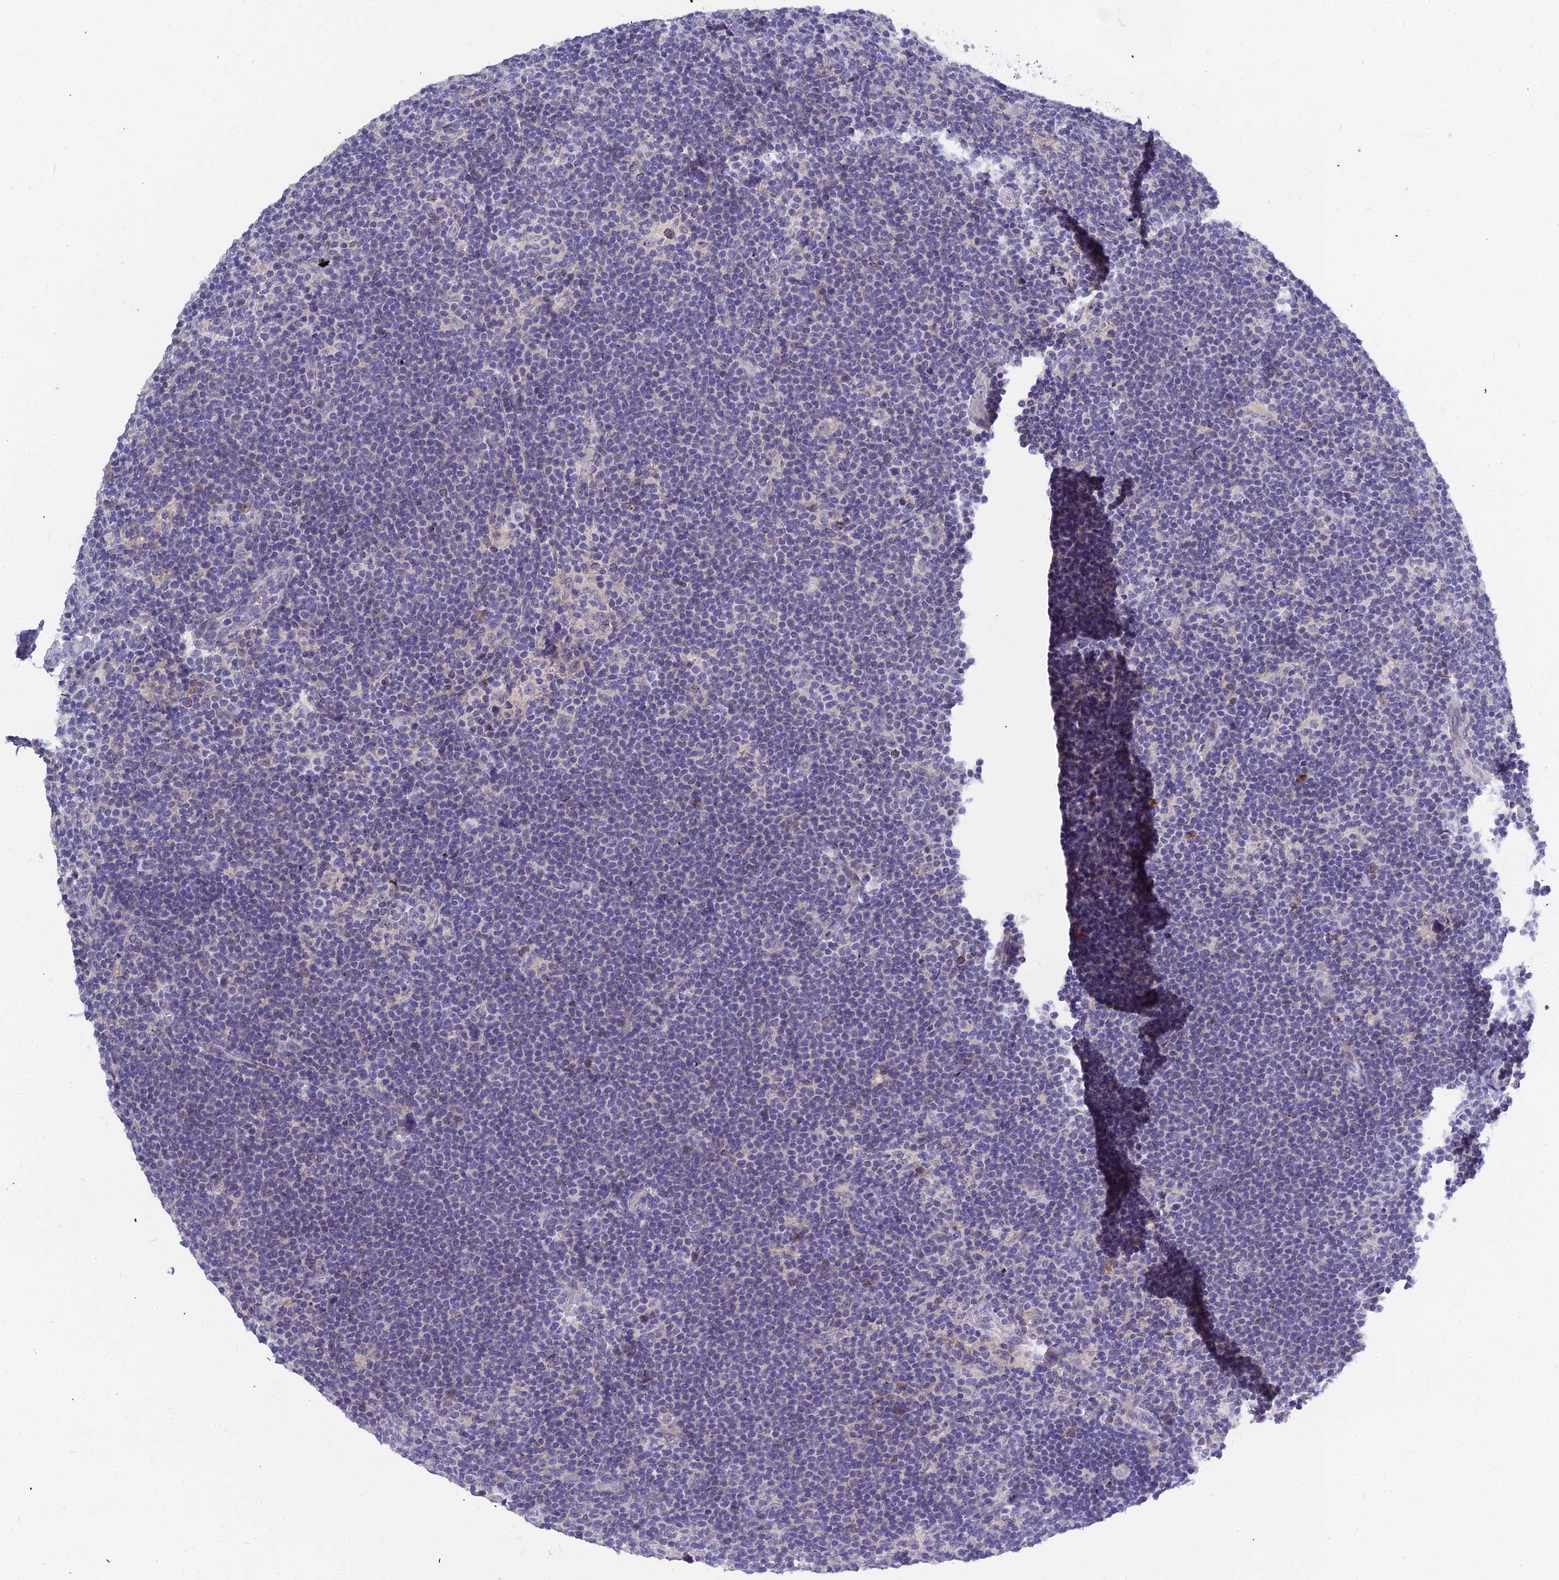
{"staining": {"intensity": "negative", "quantity": "none", "location": "none"}, "tissue": "lymphoma", "cell_type": "Tumor cells", "image_type": "cancer", "snomed": [{"axis": "morphology", "description": "Hodgkin's disease, NOS"}, {"axis": "topography", "description": "Lymph node"}], "caption": "This histopathology image is of lymphoma stained with immunohistochemistry (IHC) to label a protein in brown with the nuclei are counter-stained blue. There is no expression in tumor cells.", "gene": "DMRTA1", "patient": {"sex": "female", "age": 57}}